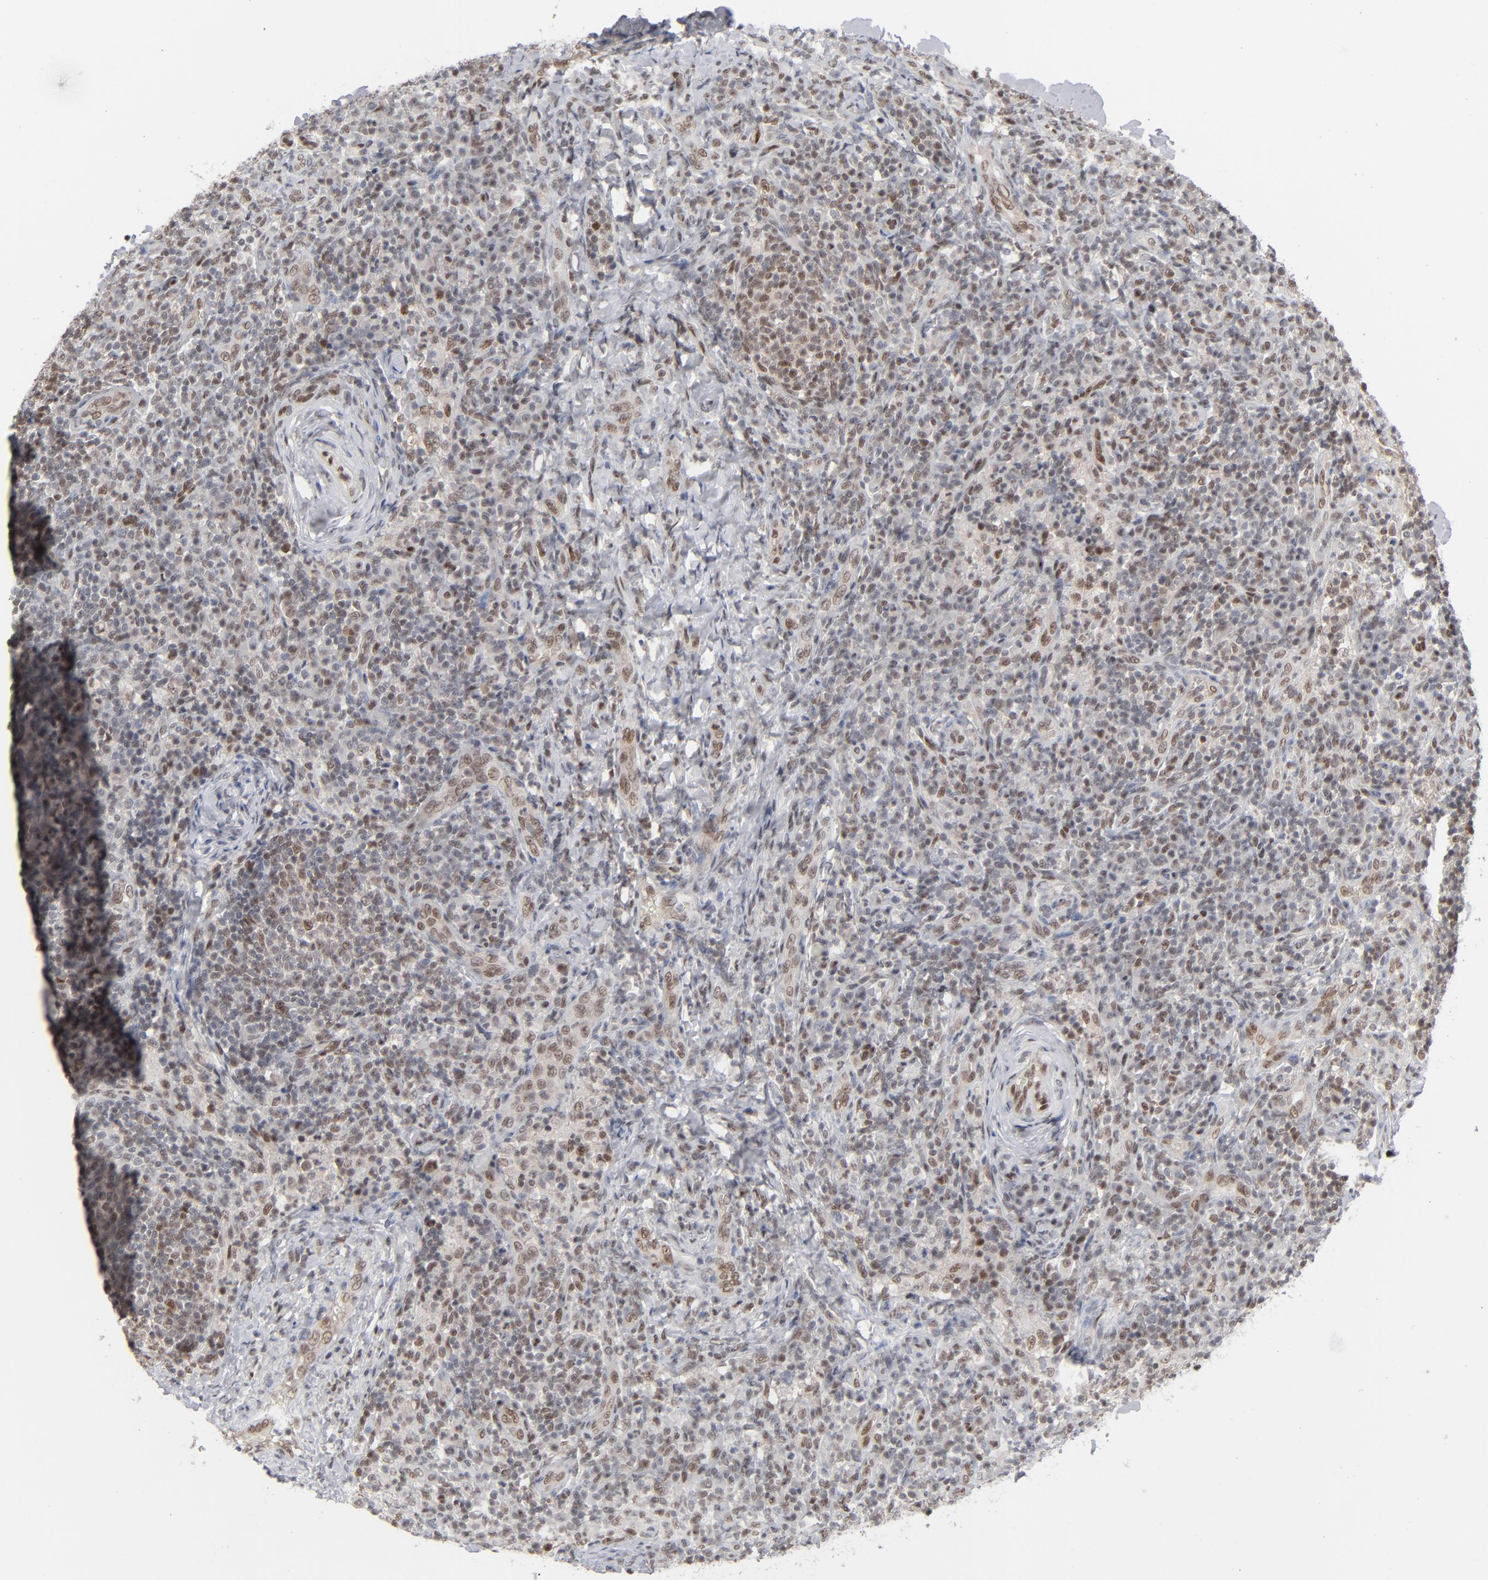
{"staining": {"intensity": "moderate", "quantity": "25%-75%", "location": "cytoplasmic/membranous"}, "tissue": "lymph node", "cell_type": "Non-germinal center cells", "image_type": "normal", "snomed": [{"axis": "morphology", "description": "Normal tissue, NOS"}, {"axis": "morphology", "description": "Inflammation, NOS"}, {"axis": "topography", "description": "Lymph node"}], "caption": "An image of human lymph node stained for a protein demonstrates moderate cytoplasmic/membranous brown staining in non-germinal center cells.", "gene": "IRF9", "patient": {"sex": "male", "age": 46}}